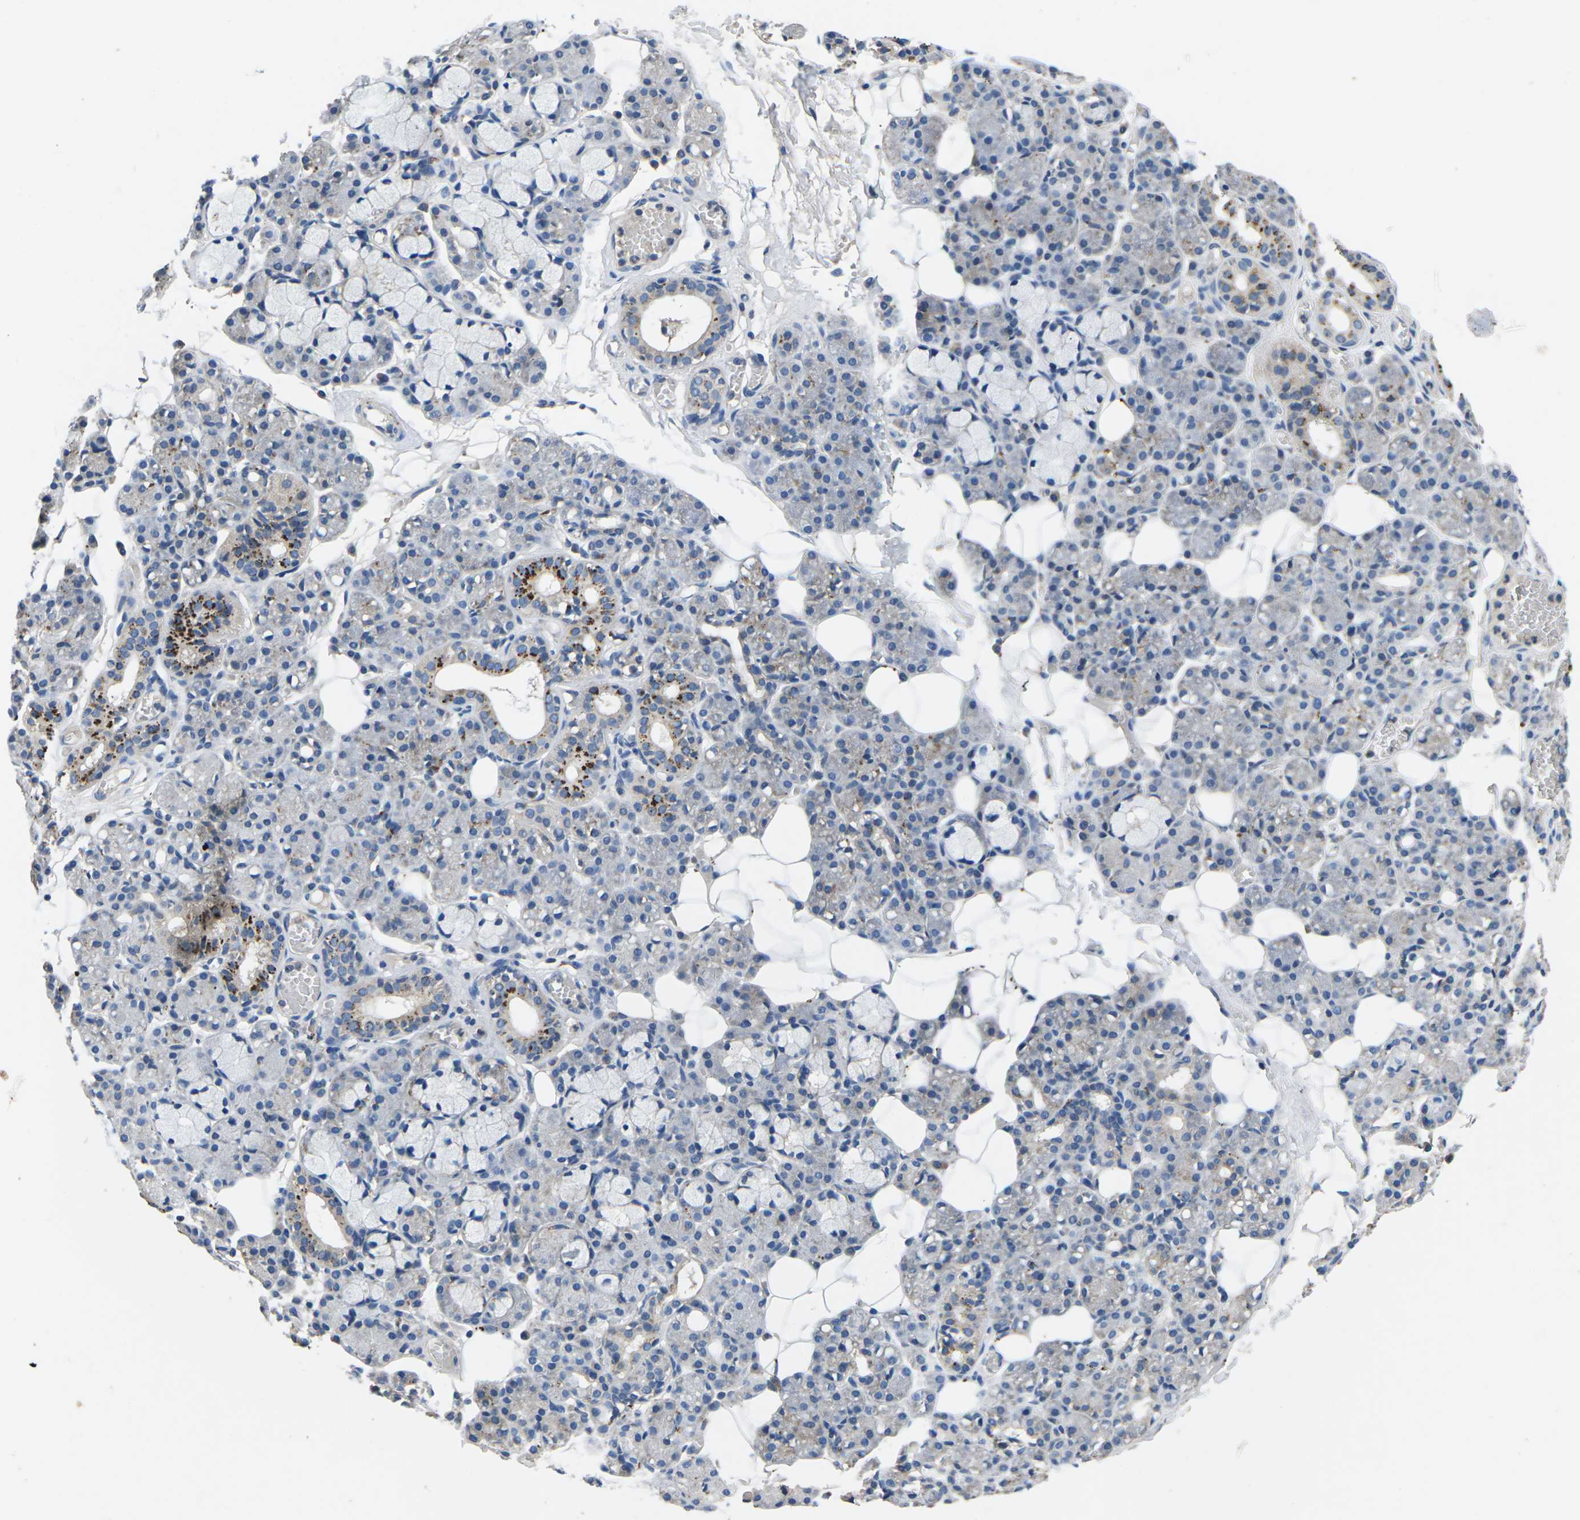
{"staining": {"intensity": "strong", "quantity": "<25%", "location": "cytoplasmic/membranous"}, "tissue": "salivary gland", "cell_type": "Glandular cells", "image_type": "normal", "snomed": [{"axis": "morphology", "description": "Normal tissue, NOS"}, {"axis": "topography", "description": "Salivary gland"}], "caption": "IHC micrograph of unremarkable salivary gland: human salivary gland stained using IHC shows medium levels of strong protein expression localized specifically in the cytoplasmic/membranous of glandular cells, appearing as a cytoplasmic/membranous brown color.", "gene": "PDCD6IP", "patient": {"sex": "male", "age": 63}}